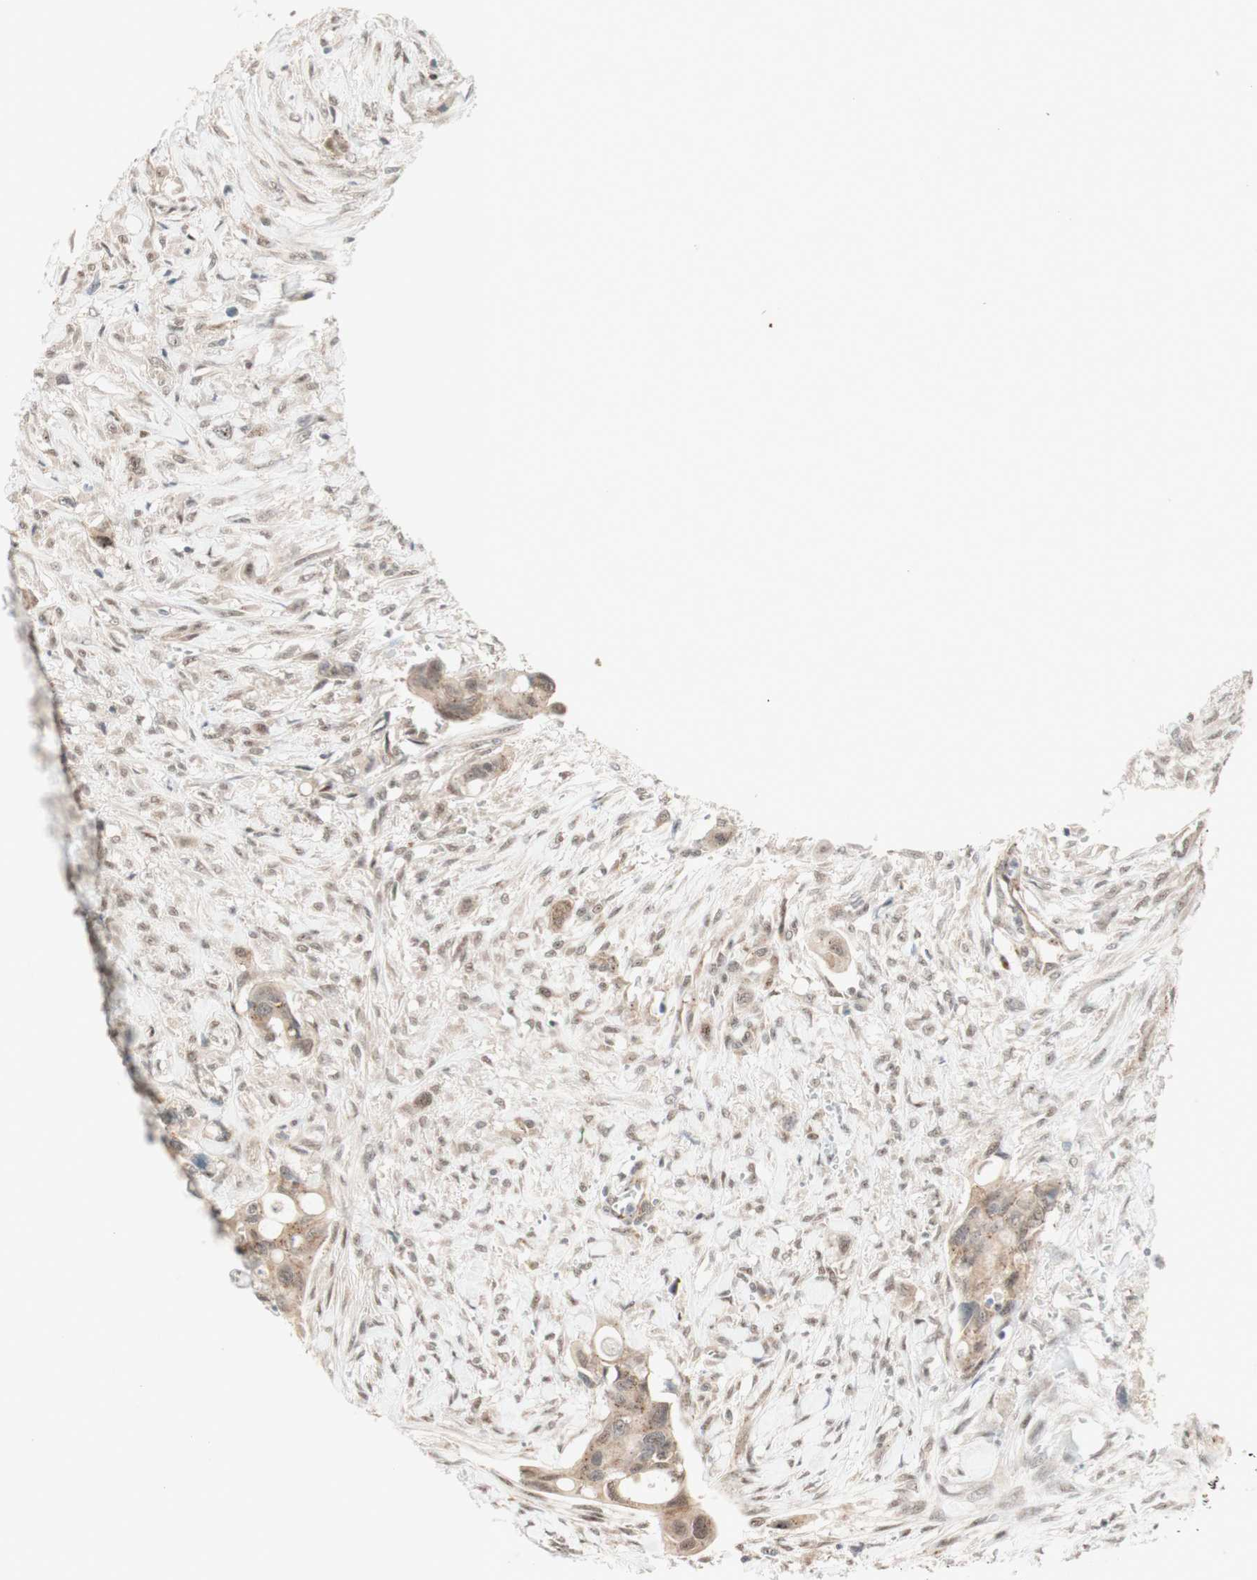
{"staining": {"intensity": "weak", "quantity": ">75%", "location": "cytoplasmic/membranous"}, "tissue": "colorectal cancer", "cell_type": "Tumor cells", "image_type": "cancer", "snomed": [{"axis": "morphology", "description": "Adenocarcinoma, NOS"}, {"axis": "topography", "description": "Colon"}], "caption": "IHC histopathology image of neoplastic tissue: human colorectal adenocarcinoma stained using IHC shows low levels of weak protein expression localized specifically in the cytoplasmic/membranous of tumor cells, appearing as a cytoplasmic/membranous brown color.", "gene": "CYLD", "patient": {"sex": "female", "age": 57}}